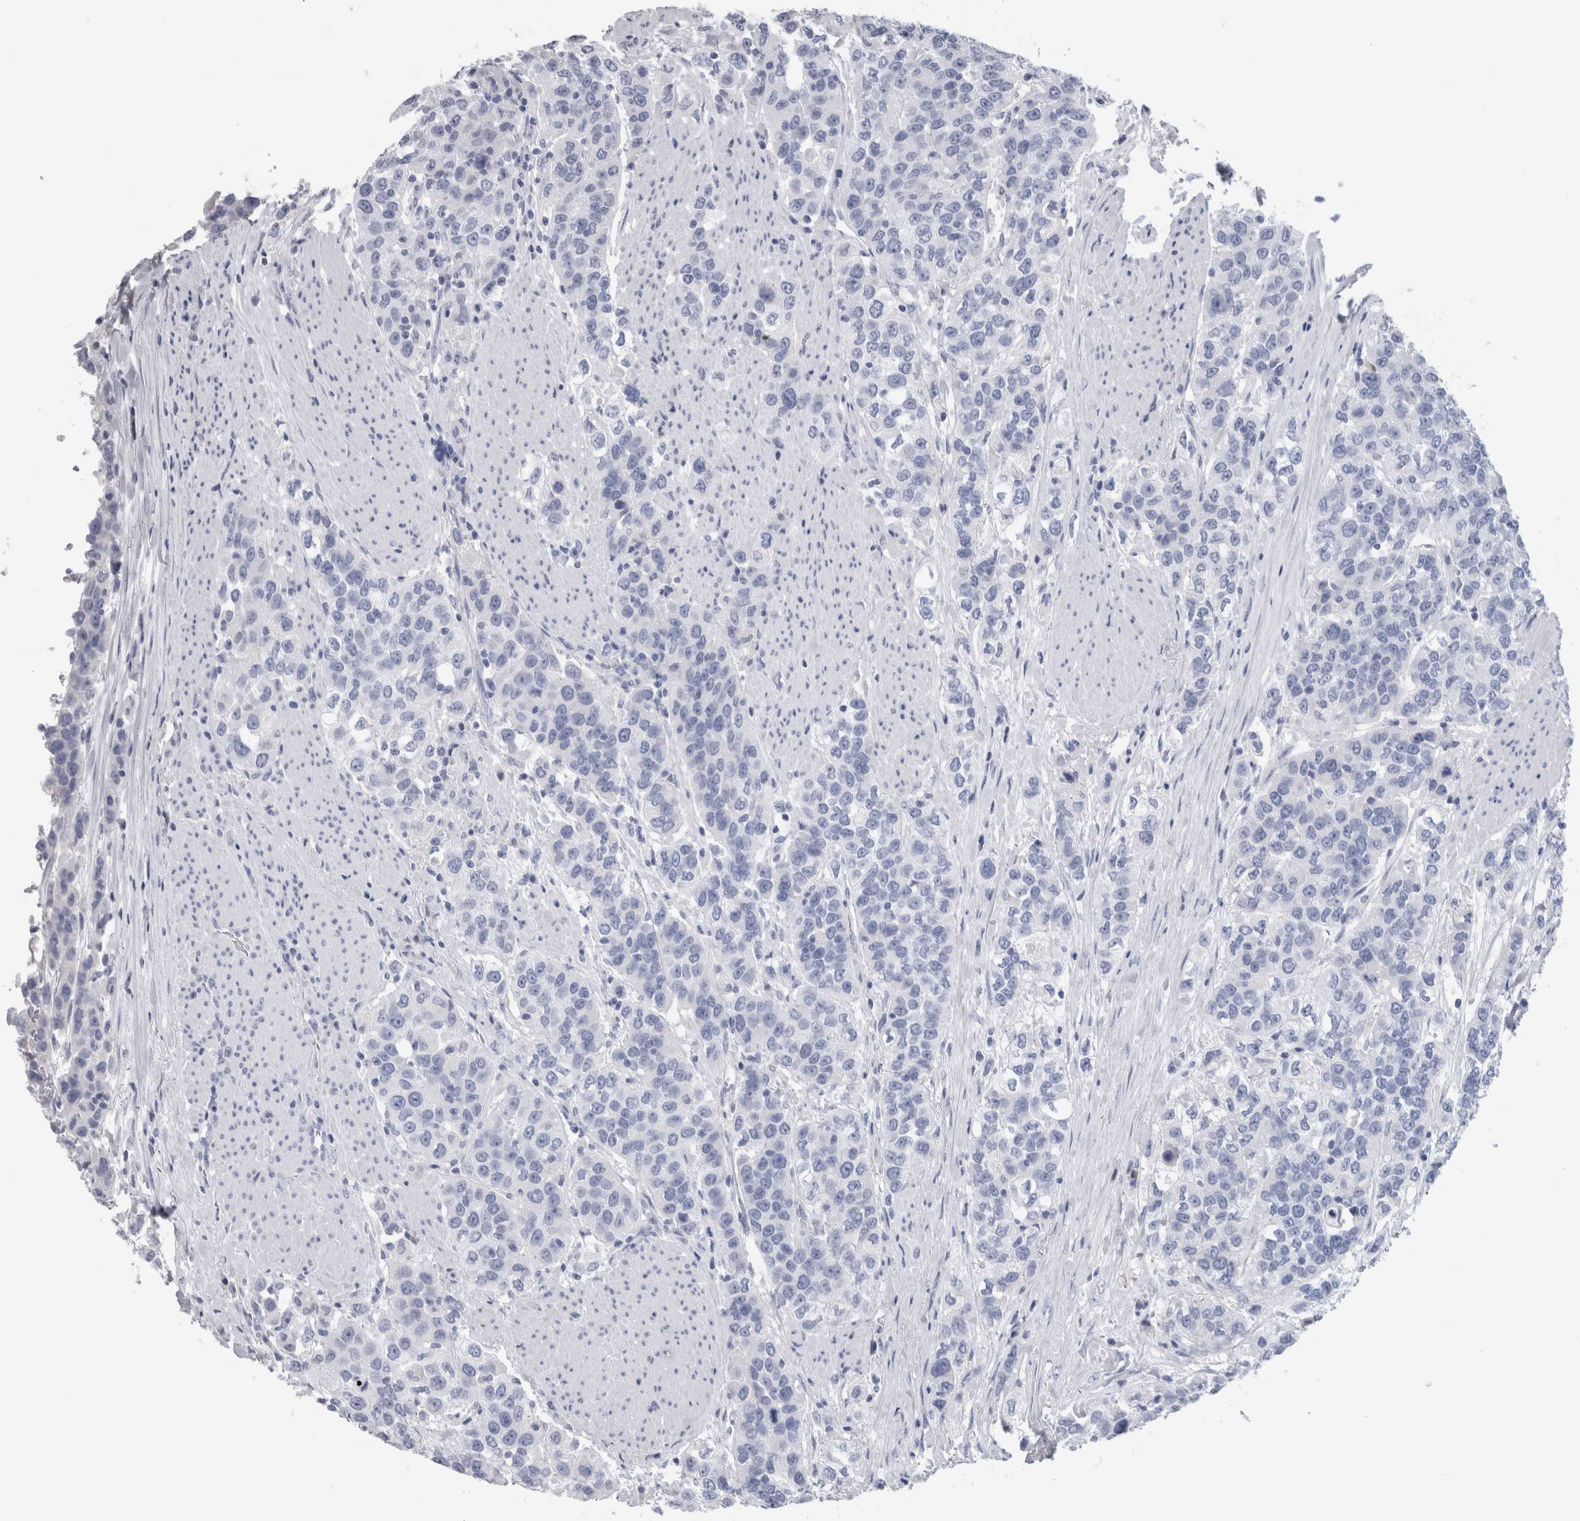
{"staining": {"intensity": "negative", "quantity": "none", "location": "none"}, "tissue": "urothelial cancer", "cell_type": "Tumor cells", "image_type": "cancer", "snomed": [{"axis": "morphology", "description": "Urothelial carcinoma, High grade"}, {"axis": "topography", "description": "Urinary bladder"}], "caption": "Tumor cells are negative for protein expression in human high-grade urothelial carcinoma.", "gene": "CA8", "patient": {"sex": "female", "age": 80}}